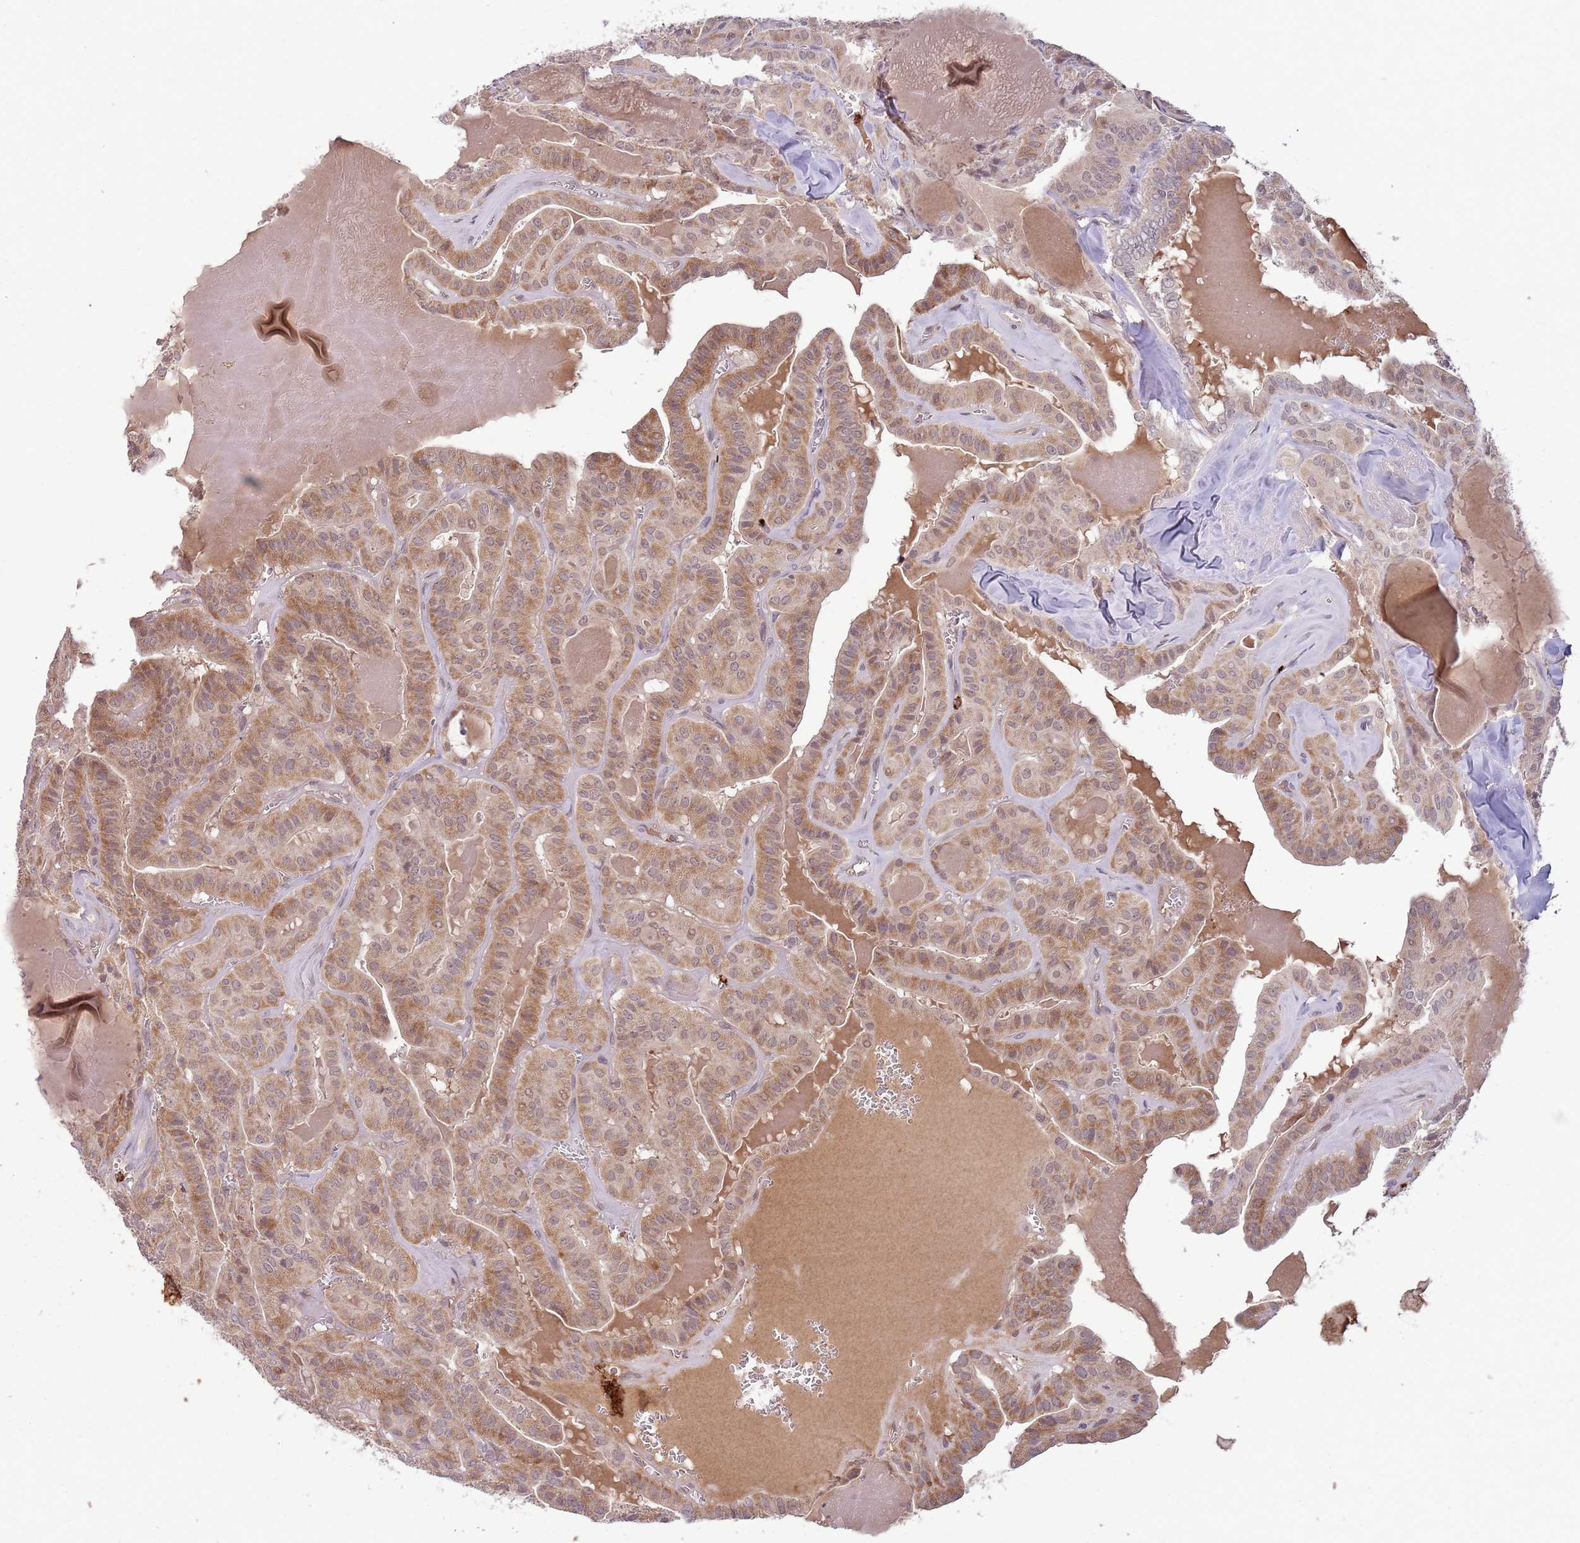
{"staining": {"intensity": "moderate", "quantity": ">75%", "location": "cytoplasmic/membranous"}, "tissue": "thyroid cancer", "cell_type": "Tumor cells", "image_type": "cancer", "snomed": [{"axis": "morphology", "description": "Papillary adenocarcinoma, NOS"}, {"axis": "topography", "description": "Thyroid gland"}], "caption": "This is a micrograph of immunohistochemistry (IHC) staining of thyroid cancer, which shows moderate positivity in the cytoplasmic/membranous of tumor cells.", "gene": "NBPF6", "patient": {"sex": "male", "age": 52}}